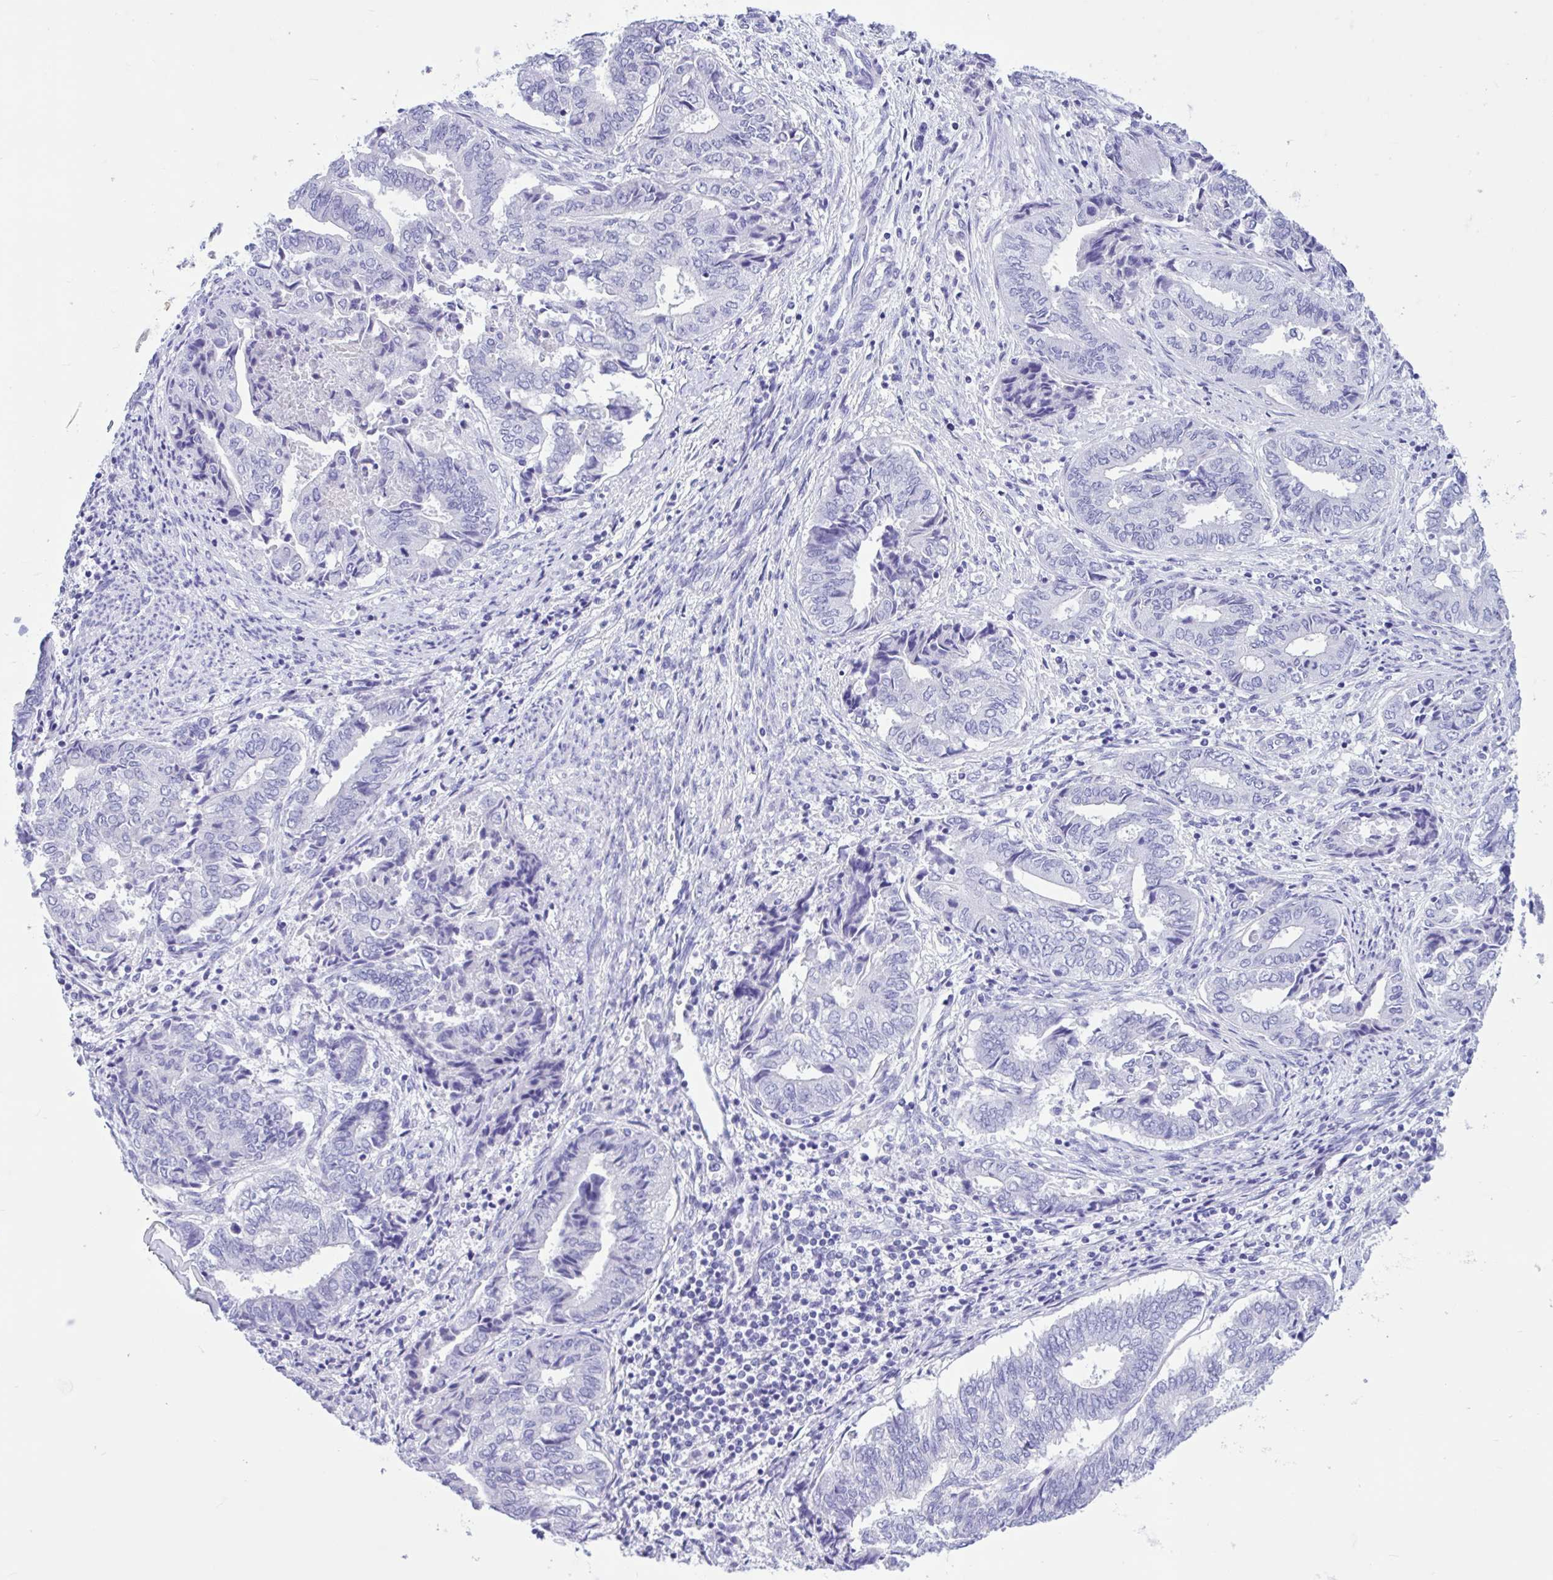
{"staining": {"intensity": "negative", "quantity": "none", "location": "none"}, "tissue": "endometrial cancer", "cell_type": "Tumor cells", "image_type": "cancer", "snomed": [{"axis": "morphology", "description": "Adenocarcinoma, NOS"}, {"axis": "topography", "description": "Endometrium"}], "caption": "IHC photomicrograph of neoplastic tissue: endometrial adenocarcinoma stained with DAB (3,3'-diaminobenzidine) exhibits no significant protein positivity in tumor cells. (Brightfield microscopy of DAB IHC at high magnification).", "gene": "OR4N4", "patient": {"sex": "female", "age": 80}}